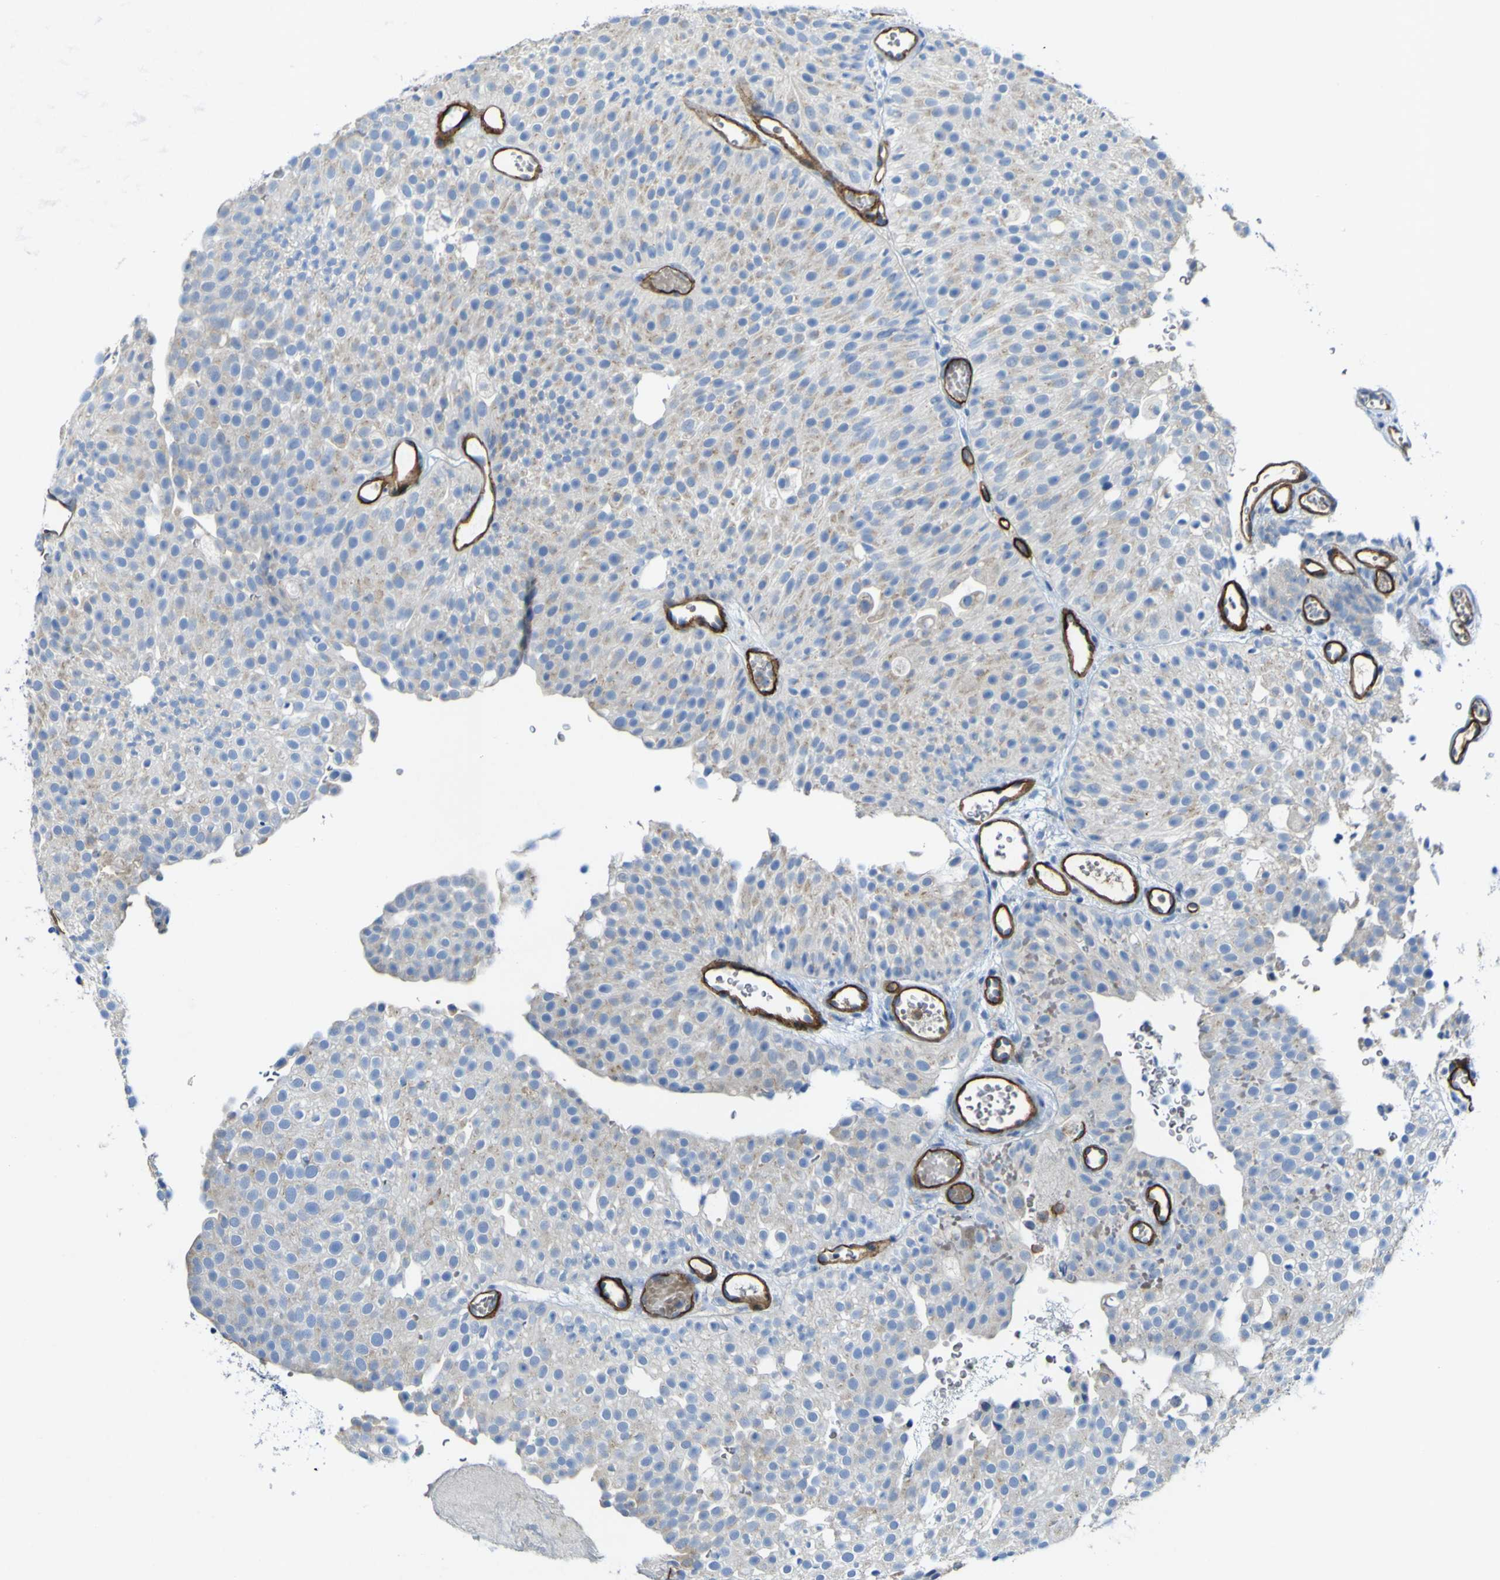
{"staining": {"intensity": "negative", "quantity": "none", "location": "none"}, "tissue": "urothelial cancer", "cell_type": "Tumor cells", "image_type": "cancer", "snomed": [{"axis": "morphology", "description": "Urothelial carcinoma, Low grade"}, {"axis": "topography", "description": "Urinary bladder"}], "caption": "Urothelial cancer stained for a protein using immunohistochemistry (IHC) demonstrates no staining tumor cells.", "gene": "CD93", "patient": {"sex": "male", "age": 78}}